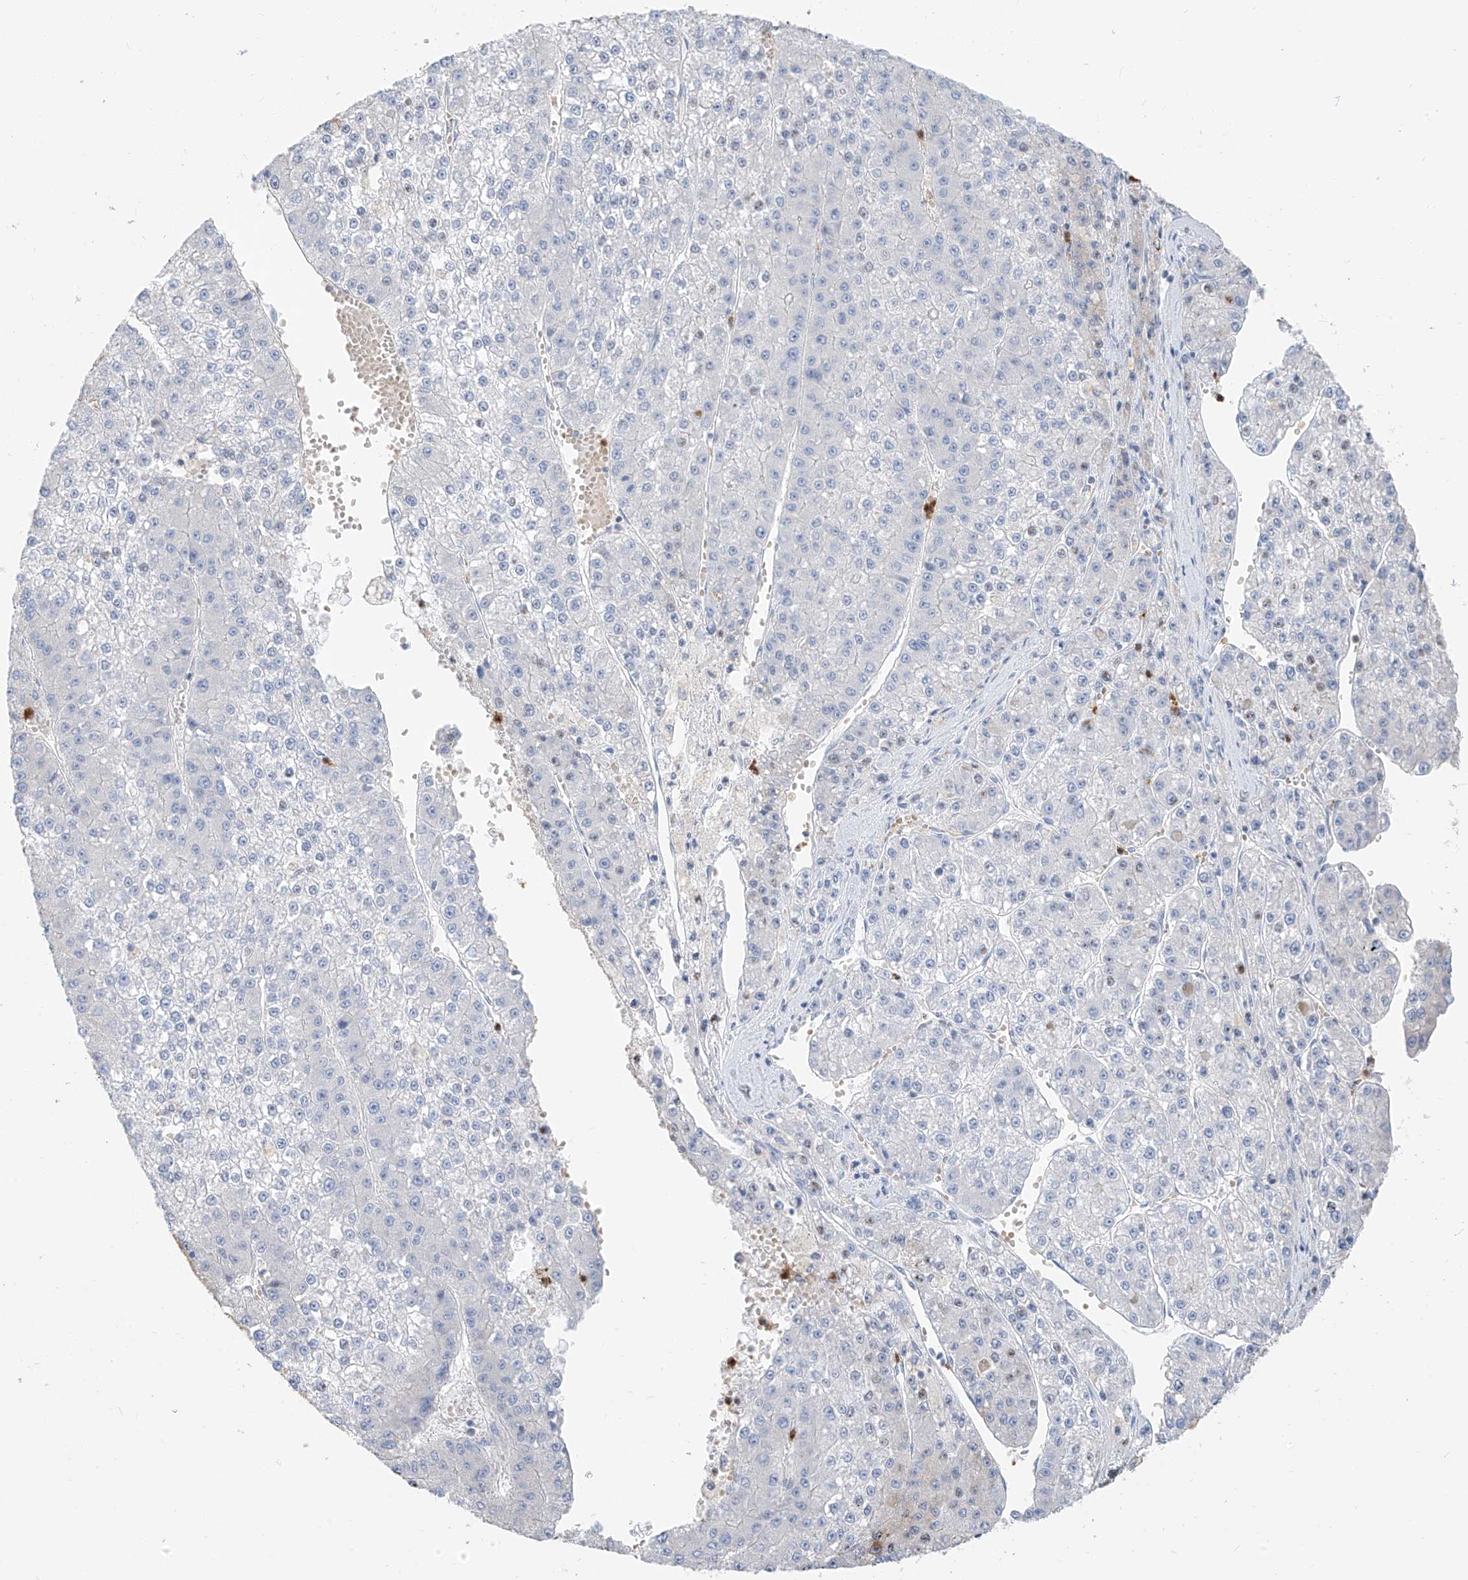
{"staining": {"intensity": "negative", "quantity": "none", "location": "none"}, "tissue": "liver cancer", "cell_type": "Tumor cells", "image_type": "cancer", "snomed": [{"axis": "morphology", "description": "Carcinoma, Hepatocellular, NOS"}, {"axis": "topography", "description": "Liver"}], "caption": "Human hepatocellular carcinoma (liver) stained for a protein using immunohistochemistry shows no staining in tumor cells.", "gene": "PAFAH1B3", "patient": {"sex": "female", "age": 73}}